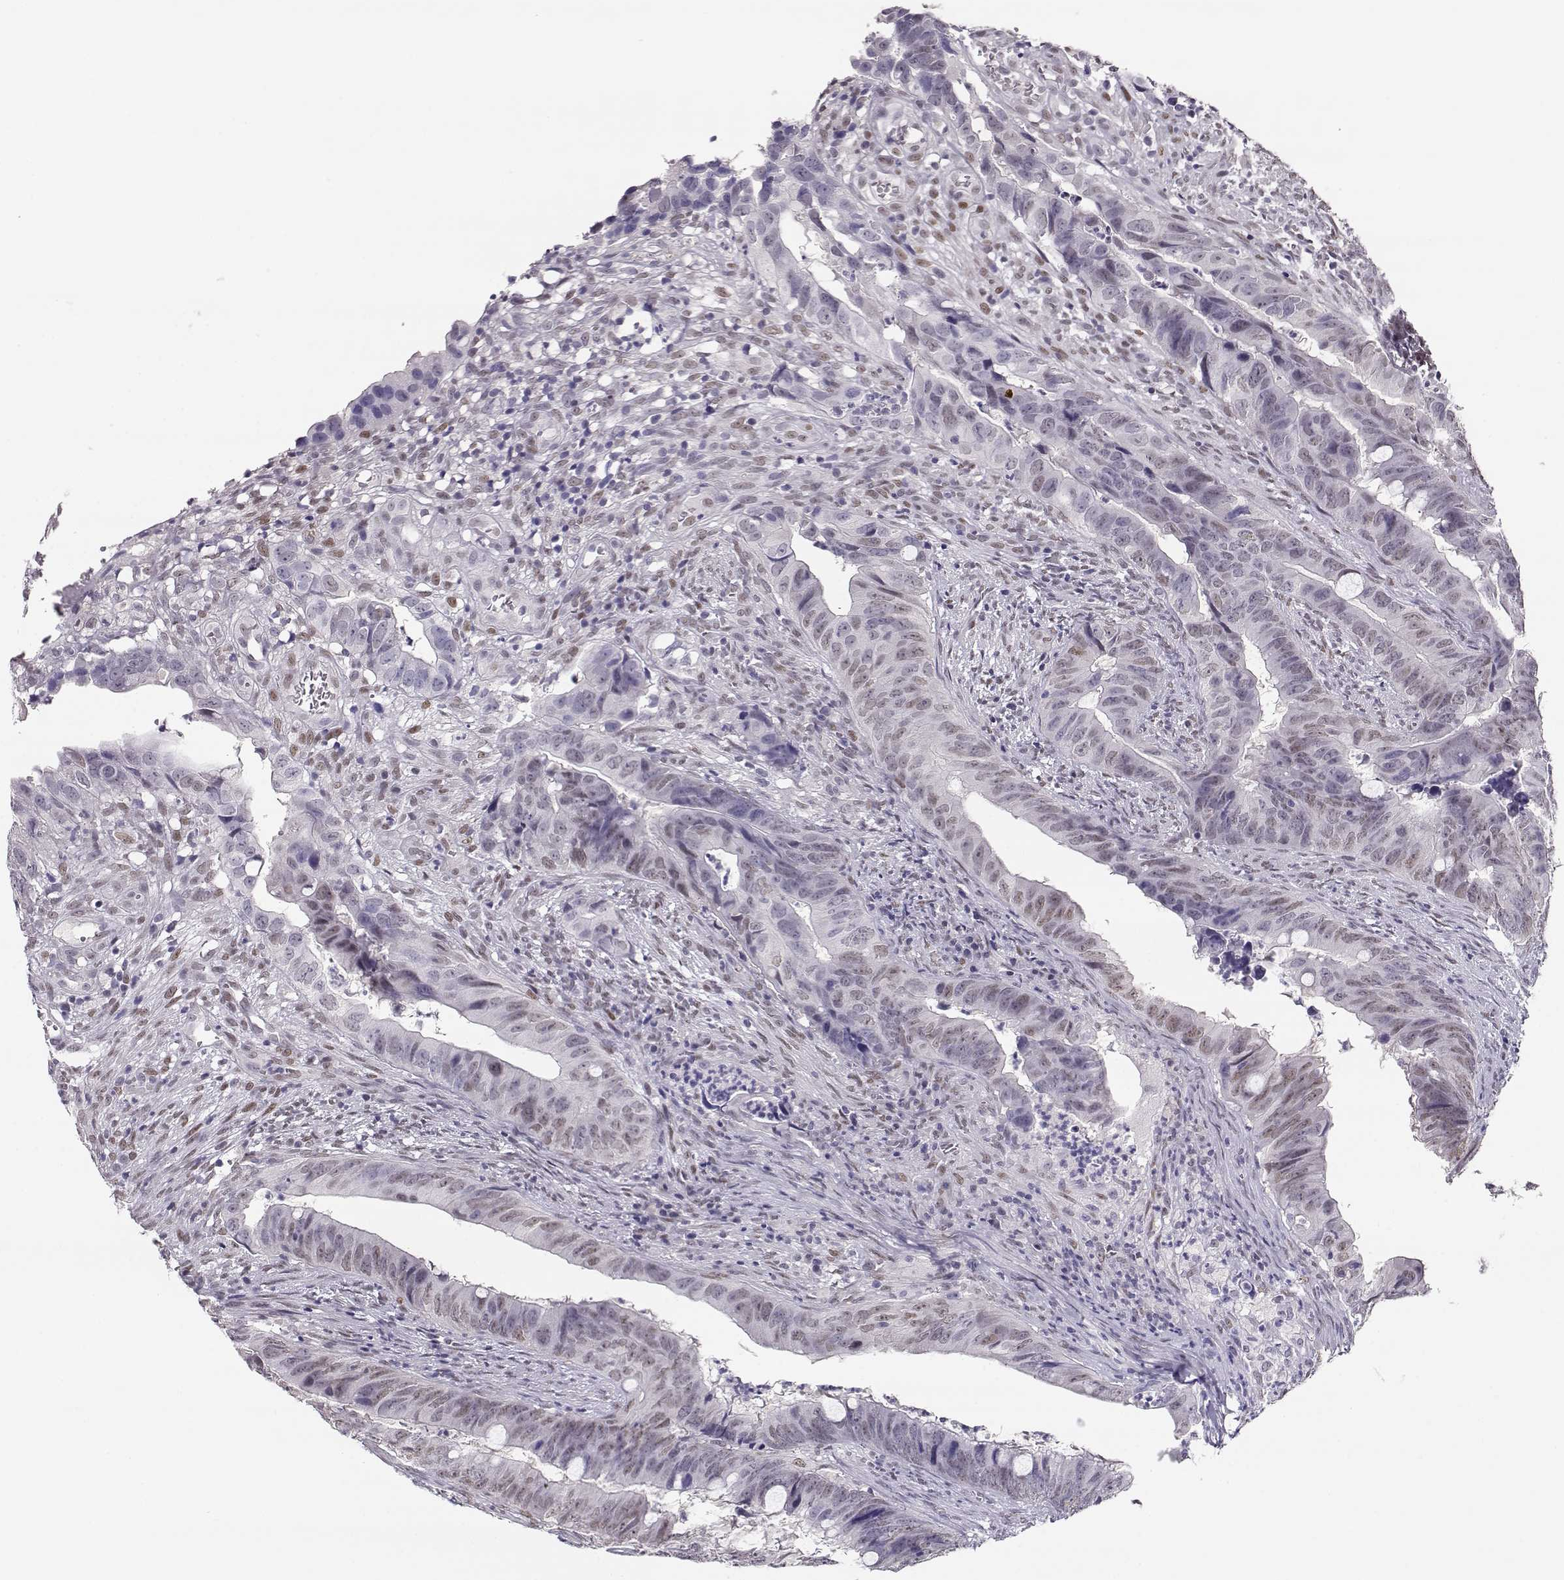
{"staining": {"intensity": "weak", "quantity": "25%-75%", "location": "nuclear"}, "tissue": "colorectal cancer", "cell_type": "Tumor cells", "image_type": "cancer", "snomed": [{"axis": "morphology", "description": "Adenocarcinoma, NOS"}, {"axis": "topography", "description": "Colon"}], "caption": "Protein analysis of colorectal cancer tissue displays weak nuclear positivity in approximately 25%-75% of tumor cells.", "gene": "POLI", "patient": {"sex": "female", "age": 82}}